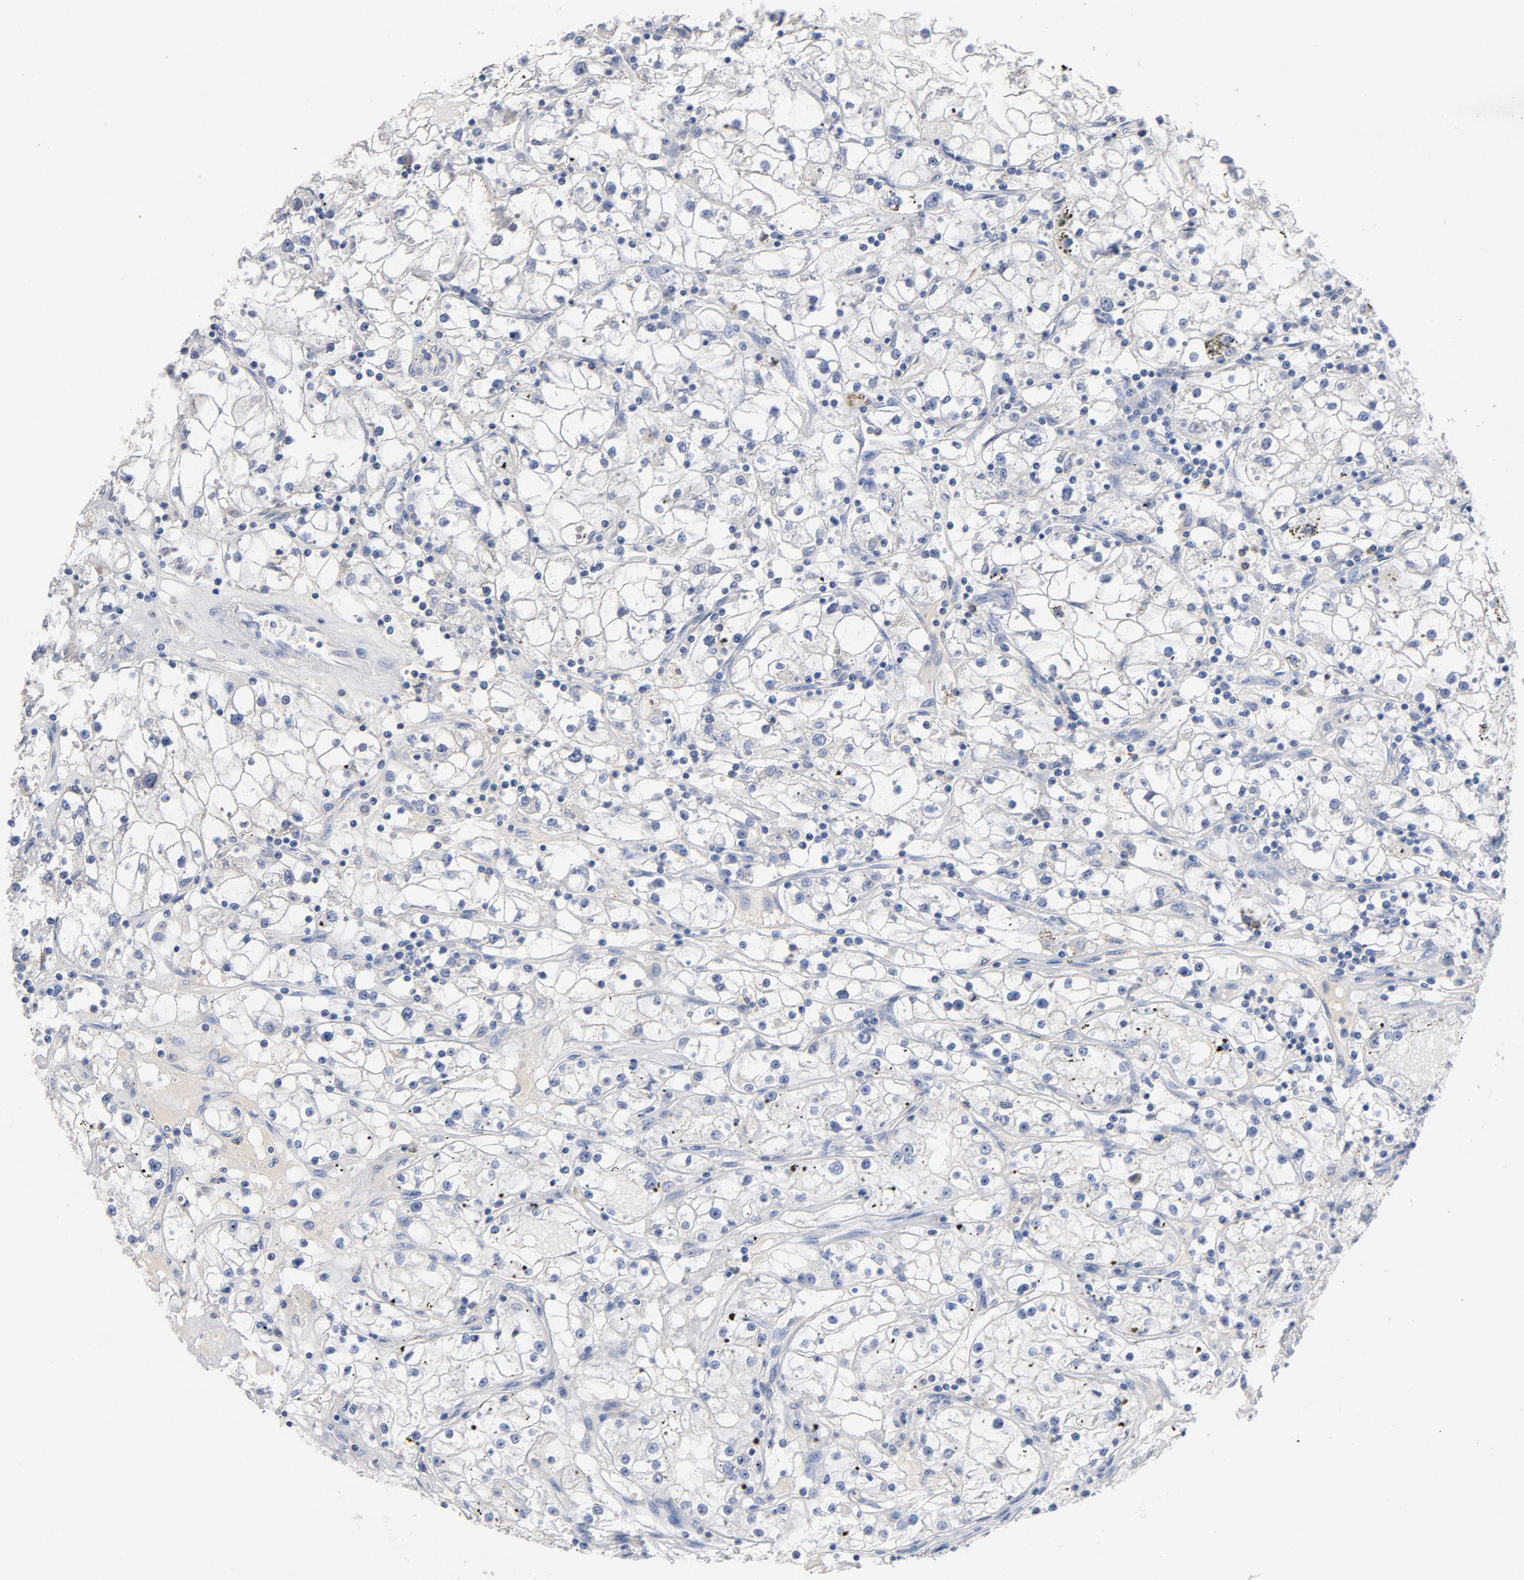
{"staining": {"intensity": "negative", "quantity": "none", "location": "none"}, "tissue": "renal cancer", "cell_type": "Tumor cells", "image_type": "cancer", "snomed": [{"axis": "morphology", "description": "Adenocarcinoma, NOS"}, {"axis": "topography", "description": "Kidney"}], "caption": "Histopathology image shows no significant protein staining in tumor cells of renal cancer (adenocarcinoma).", "gene": "ZCCHC13", "patient": {"sex": "male", "age": 56}}